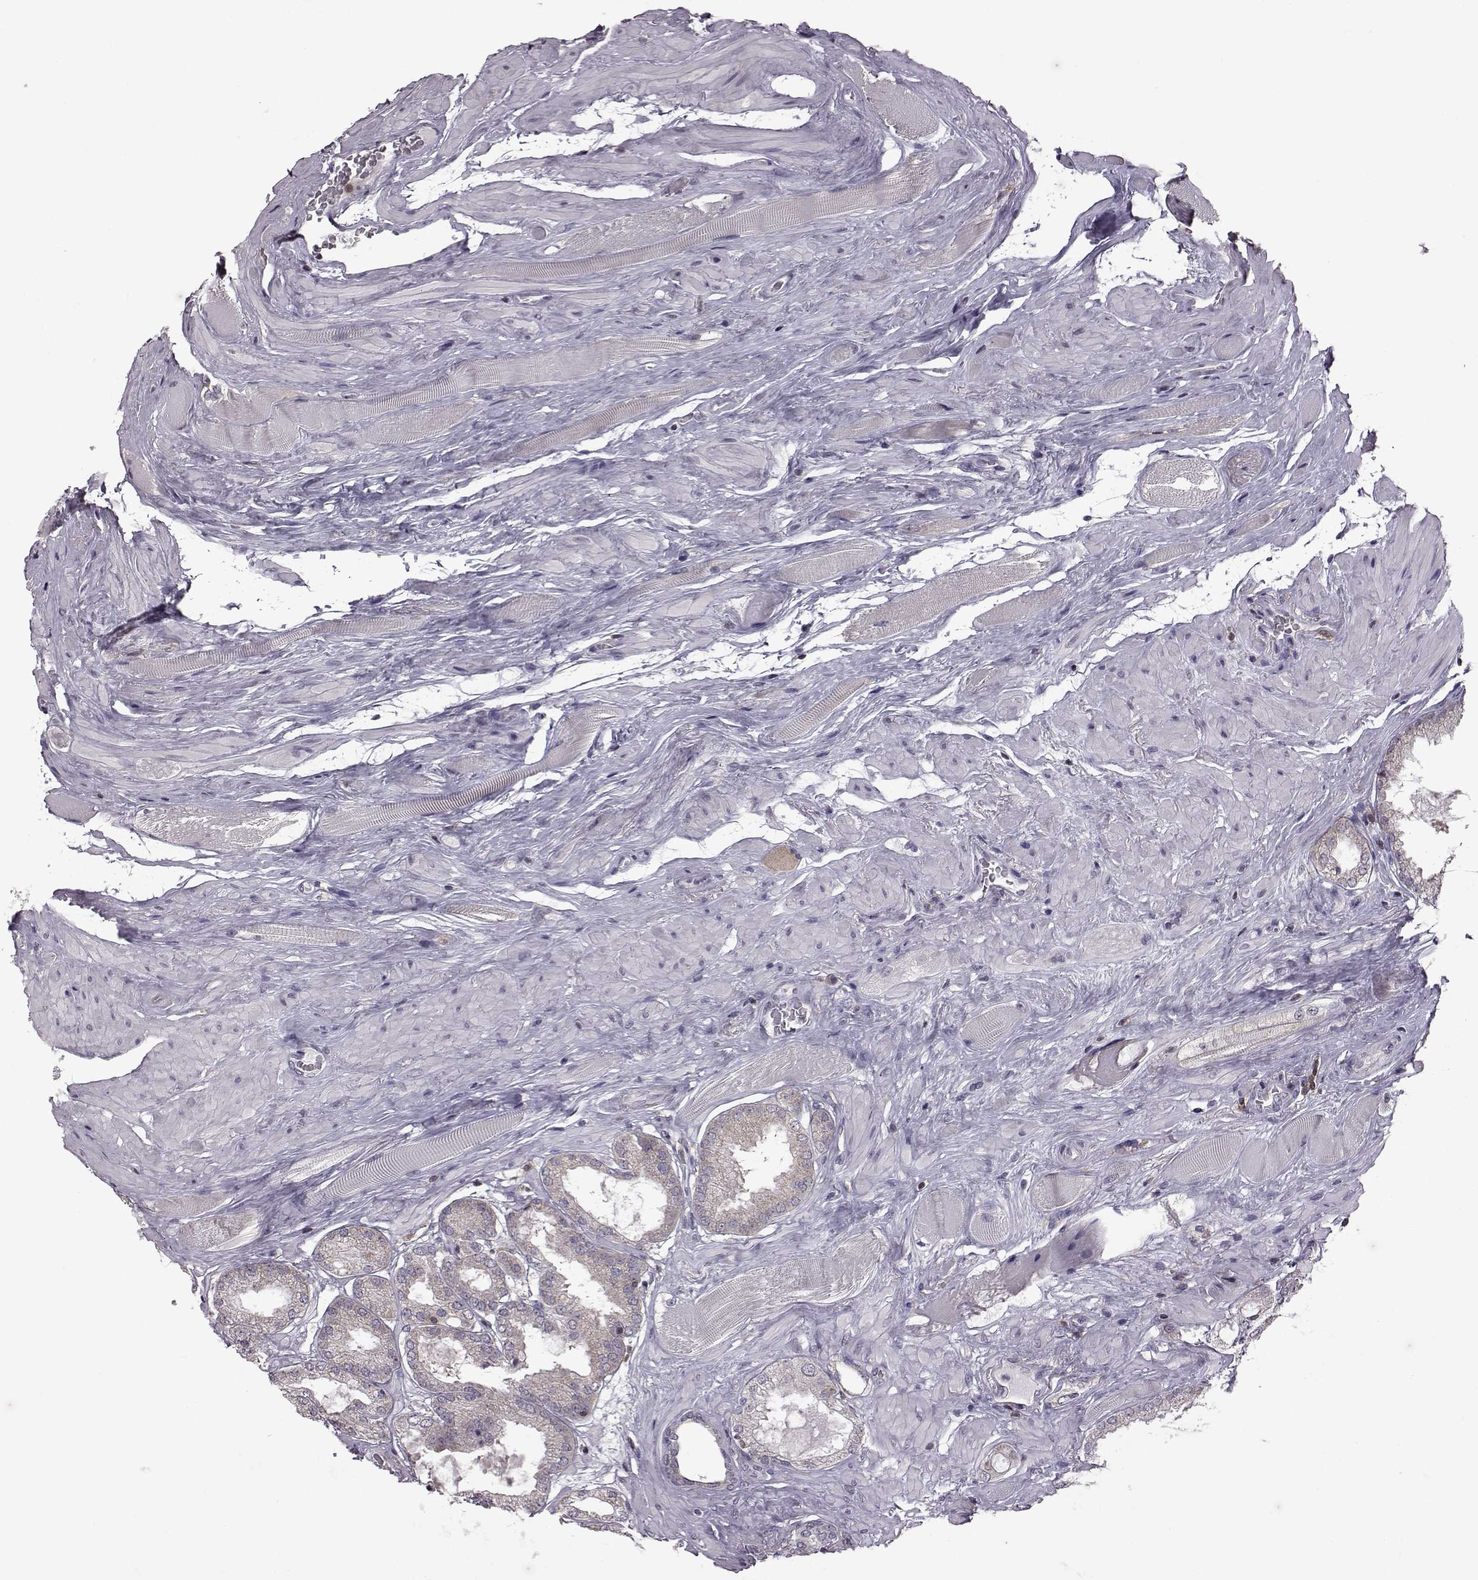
{"staining": {"intensity": "negative", "quantity": "none", "location": "none"}, "tissue": "prostate cancer", "cell_type": "Tumor cells", "image_type": "cancer", "snomed": [{"axis": "morphology", "description": "Adenocarcinoma, NOS"}, {"axis": "topography", "description": "Prostate"}], "caption": "Immunohistochemistry micrograph of neoplastic tissue: human prostate adenocarcinoma stained with DAB displays no significant protein expression in tumor cells.", "gene": "DOK2", "patient": {"sex": "male", "age": 63}}